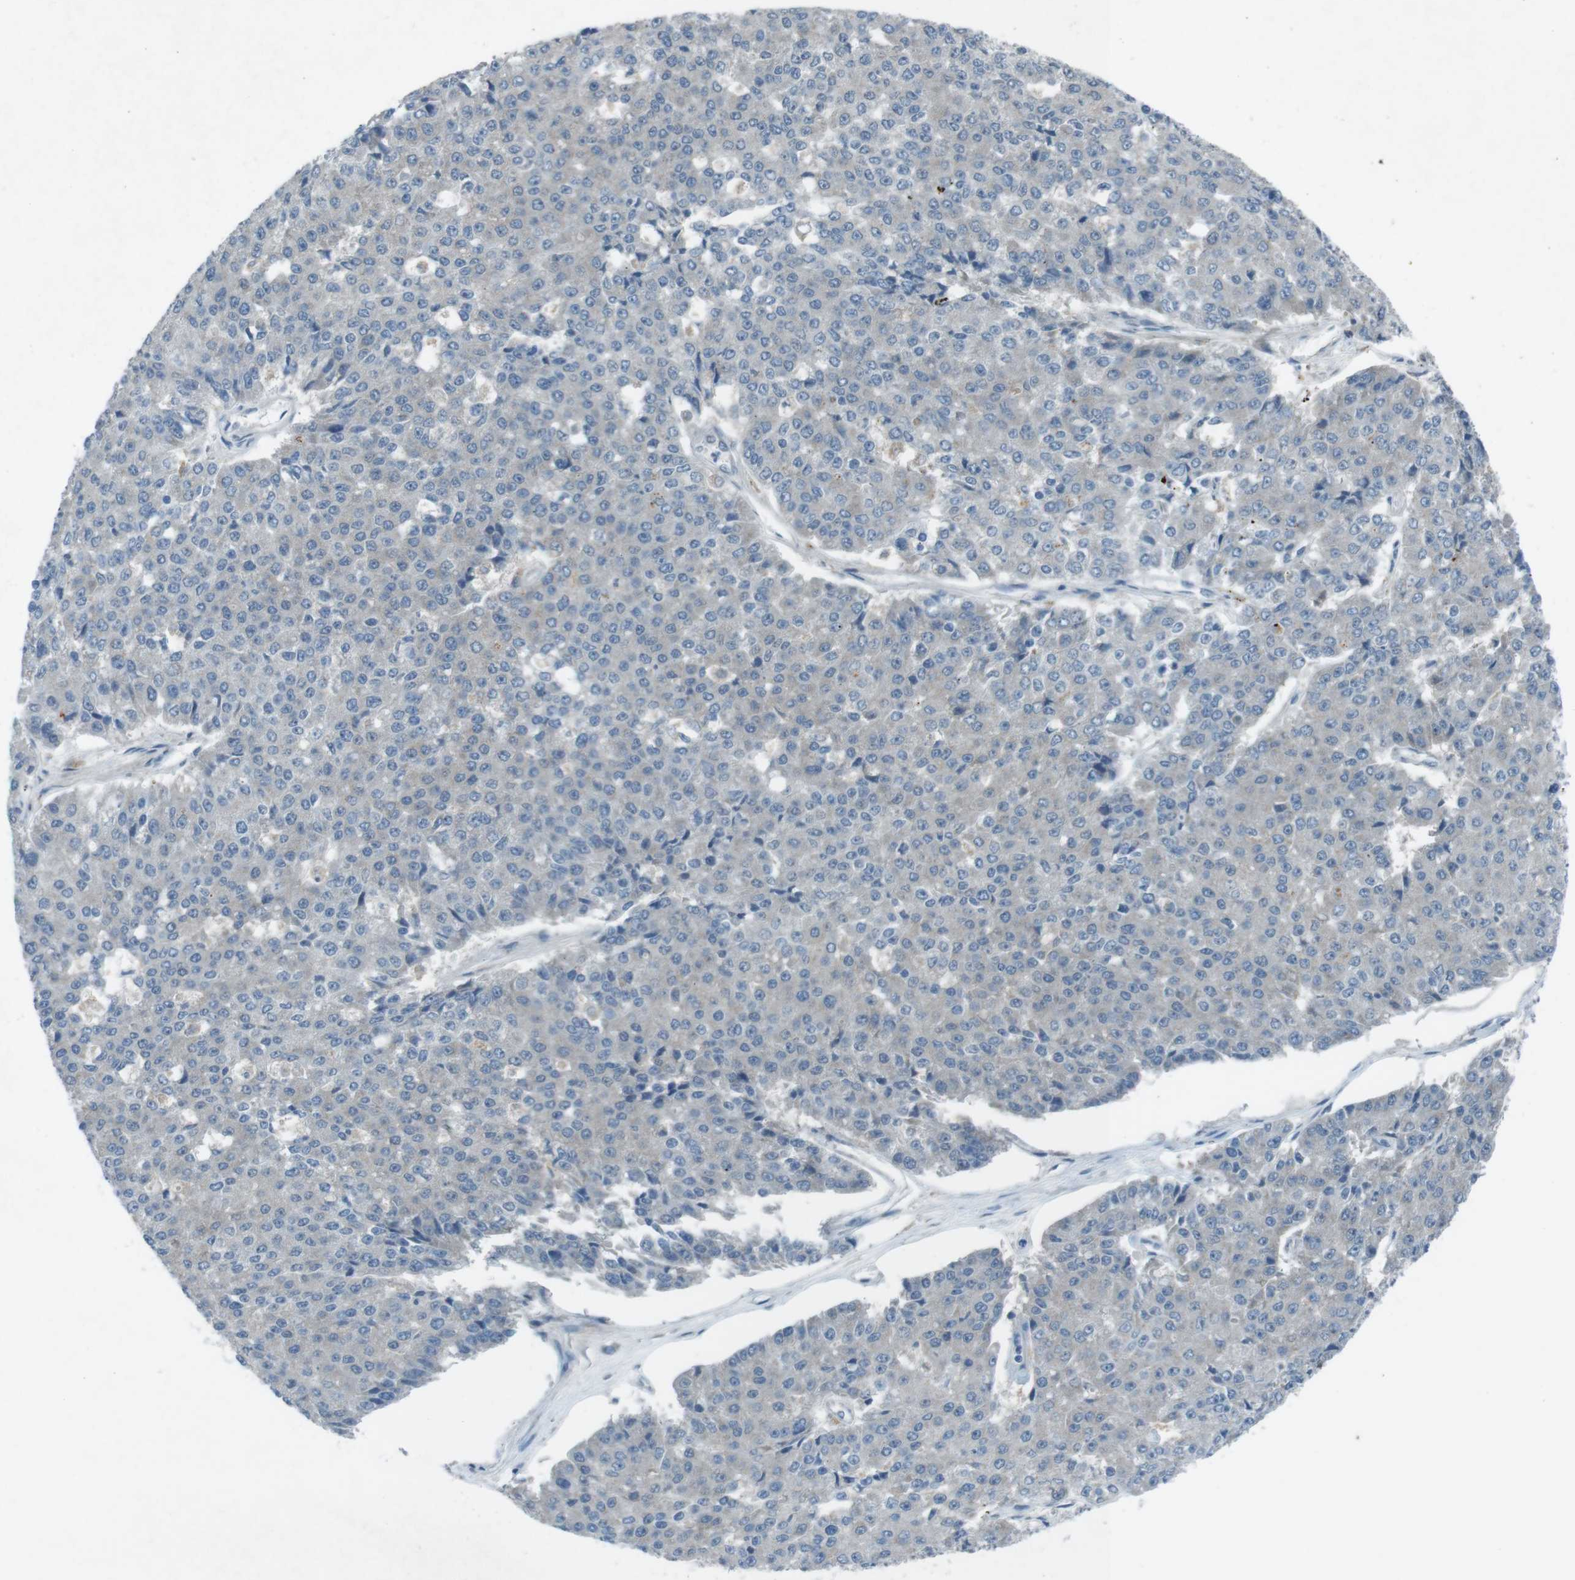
{"staining": {"intensity": "negative", "quantity": "none", "location": "none"}, "tissue": "pancreatic cancer", "cell_type": "Tumor cells", "image_type": "cancer", "snomed": [{"axis": "morphology", "description": "Adenocarcinoma, NOS"}, {"axis": "topography", "description": "Pancreas"}], "caption": "Immunohistochemistry image of neoplastic tissue: pancreatic cancer (adenocarcinoma) stained with DAB (3,3'-diaminobenzidine) demonstrates no significant protein positivity in tumor cells.", "gene": "FCRLA", "patient": {"sex": "male", "age": 50}}